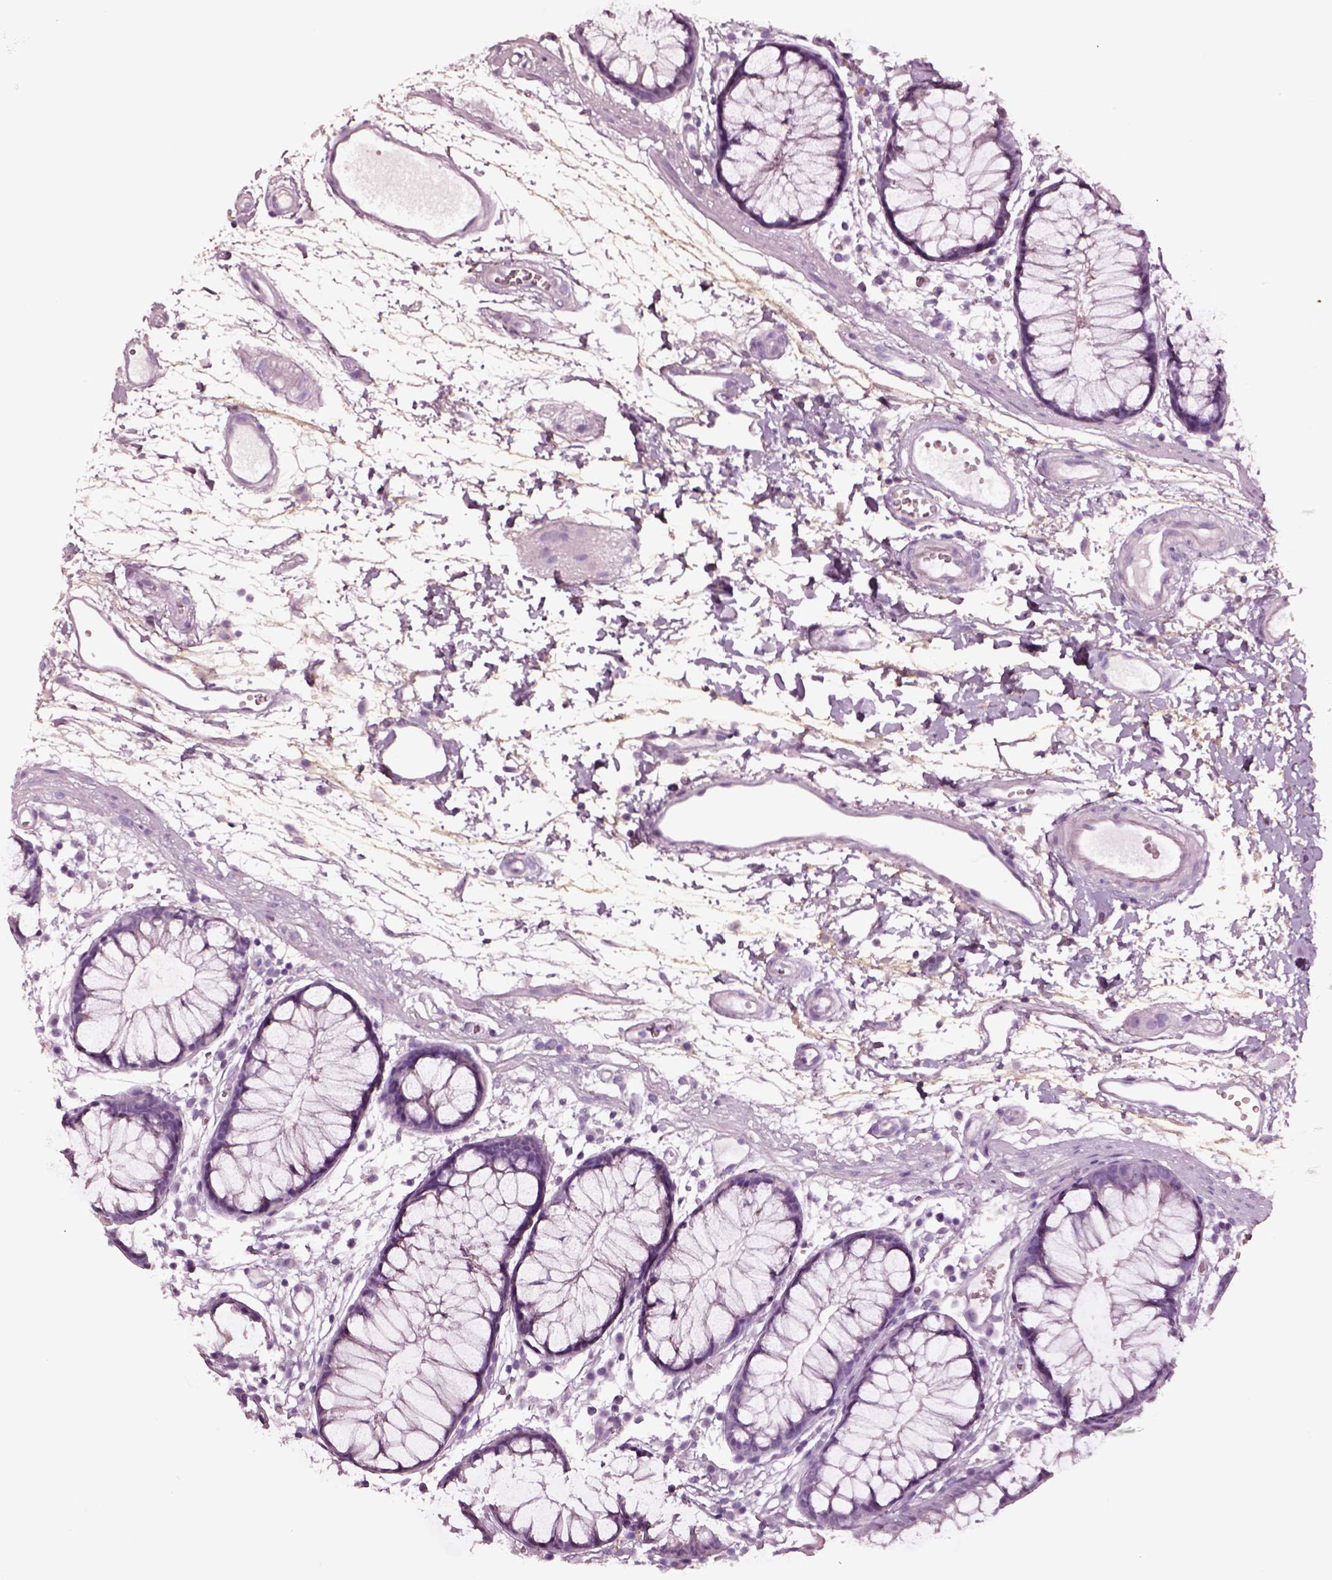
{"staining": {"intensity": "negative", "quantity": "none", "location": "none"}, "tissue": "colon", "cell_type": "Endothelial cells", "image_type": "normal", "snomed": [{"axis": "morphology", "description": "Normal tissue, NOS"}, {"axis": "morphology", "description": "Adenocarcinoma, NOS"}, {"axis": "topography", "description": "Colon"}], "caption": "Immunohistochemistry of normal human colon reveals no staining in endothelial cells. (Immunohistochemistry (ihc), brightfield microscopy, high magnification).", "gene": "NMRK2", "patient": {"sex": "male", "age": 65}}